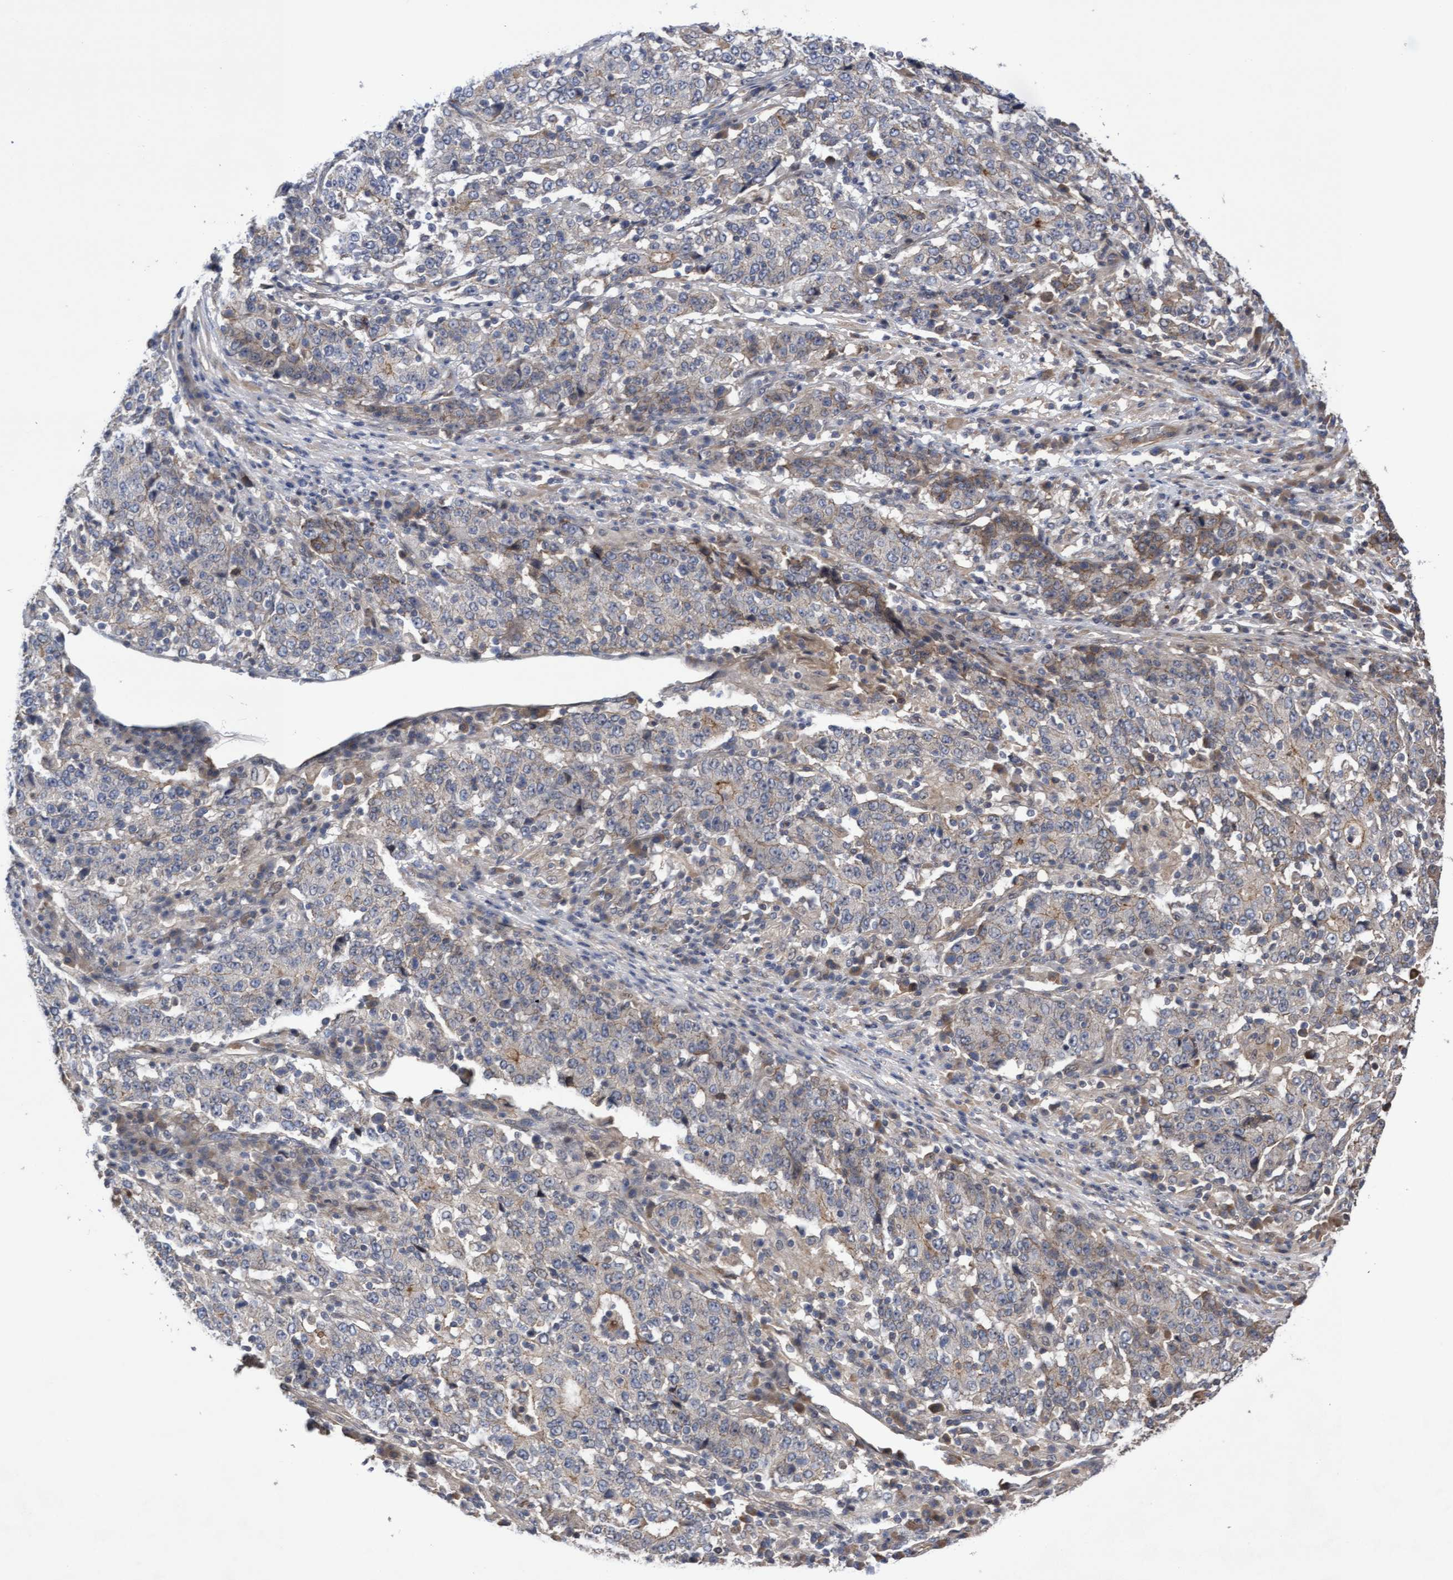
{"staining": {"intensity": "weak", "quantity": "<25%", "location": "cytoplasmic/membranous"}, "tissue": "stomach cancer", "cell_type": "Tumor cells", "image_type": "cancer", "snomed": [{"axis": "morphology", "description": "Adenocarcinoma, NOS"}, {"axis": "topography", "description": "Stomach"}], "caption": "High magnification brightfield microscopy of stomach cancer (adenocarcinoma) stained with DAB (3,3'-diaminobenzidine) (brown) and counterstained with hematoxylin (blue): tumor cells show no significant staining.", "gene": "COBL", "patient": {"sex": "male", "age": 59}}